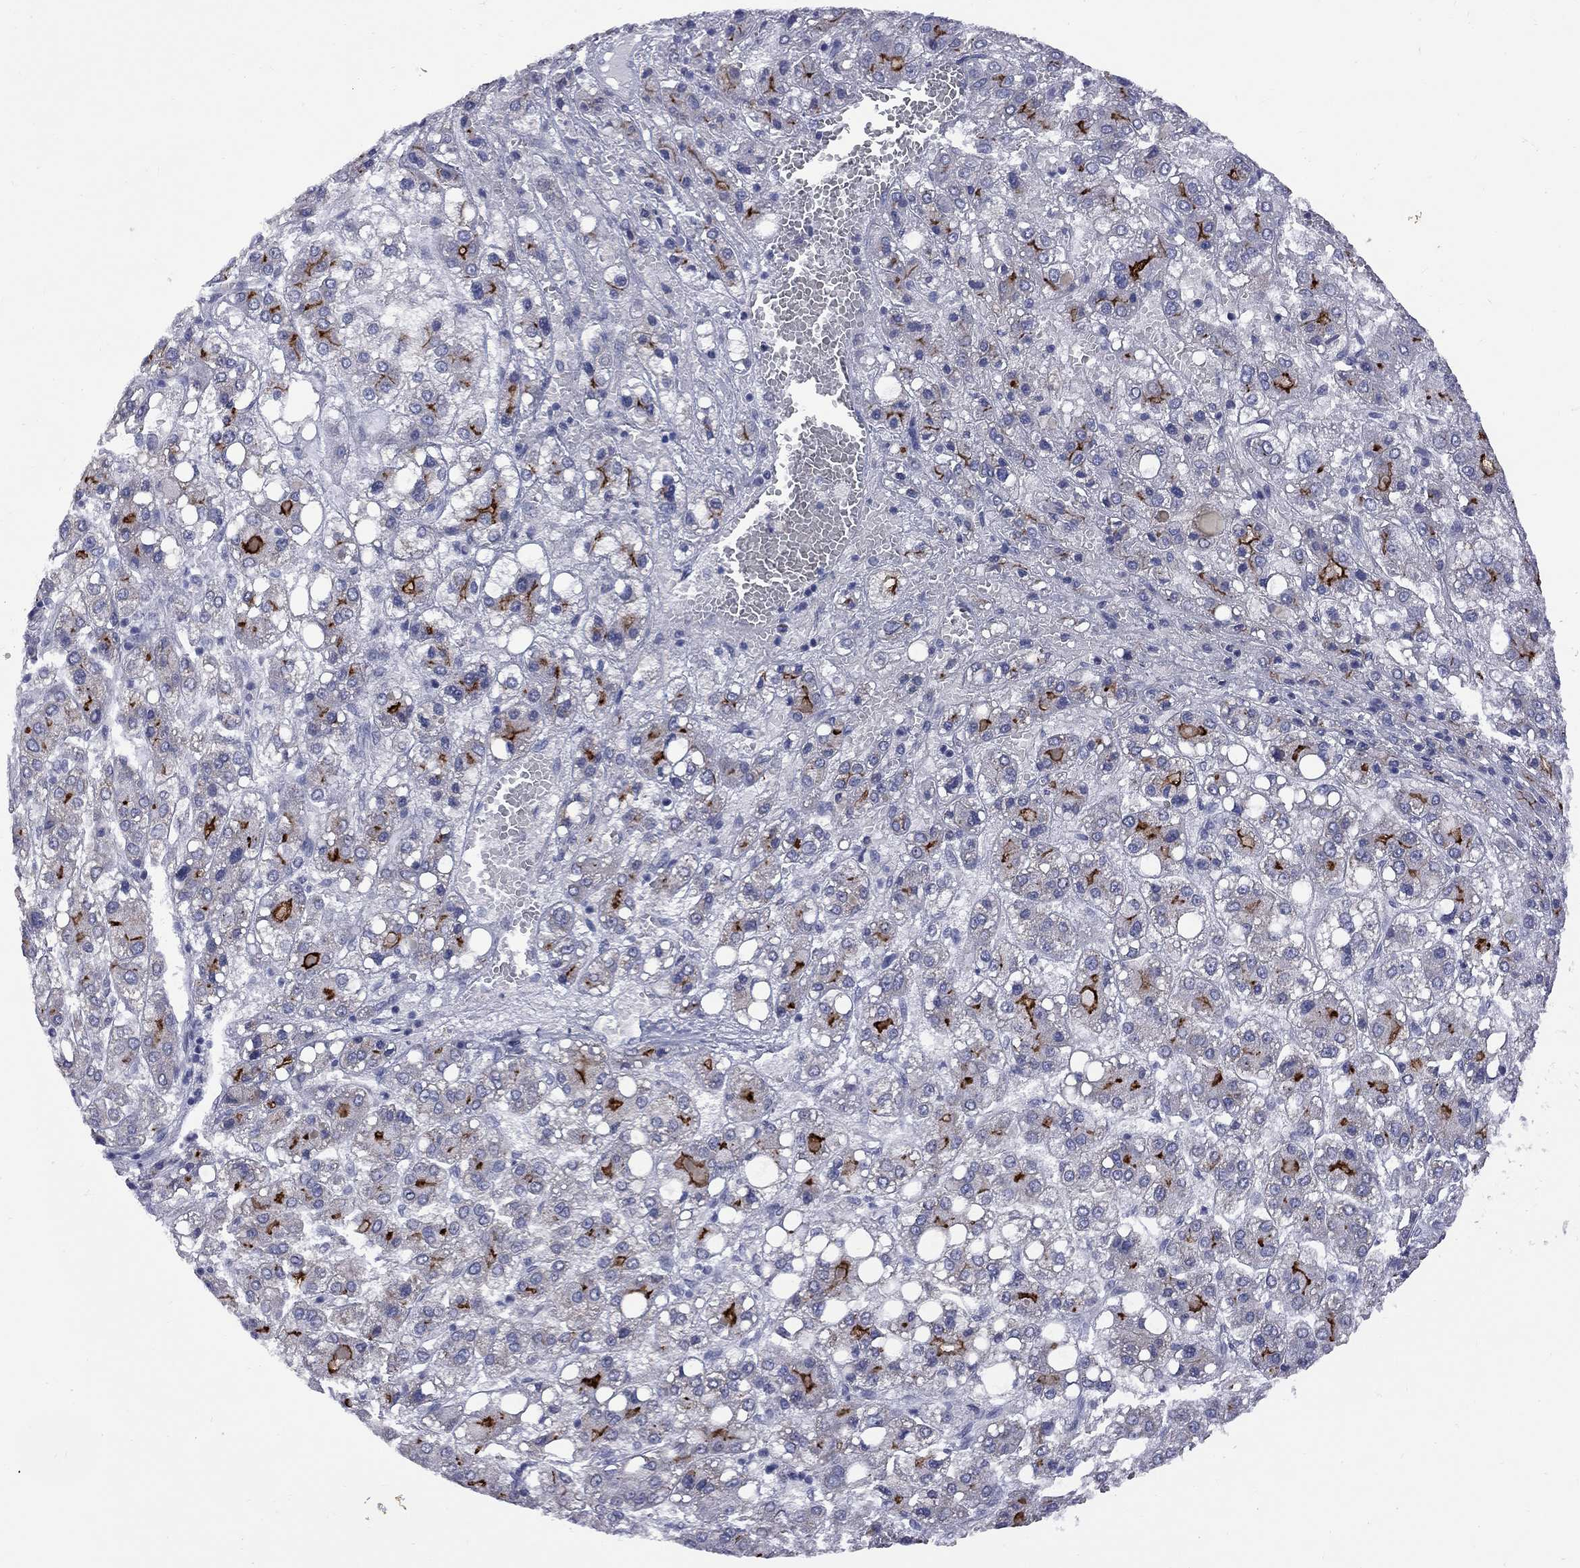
{"staining": {"intensity": "strong", "quantity": "25%-75%", "location": "cytoplasmic/membranous"}, "tissue": "liver cancer", "cell_type": "Tumor cells", "image_type": "cancer", "snomed": [{"axis": "morphology", "description": "Carcinoma, Hepatocellular, NOS"}, {"axis": "topography", "description": "Liver"}], "caption": "A histopathology image of human liver cancer (hepatocellular carcinoma) stained for a protein demonstrates strong cytoplasmic/membranous brown staining in tumor cells. (IHC, brightfield microscopy, high magnification).", "gene": "ABCB4", "patient": {"sex": "male", "age": 73}}